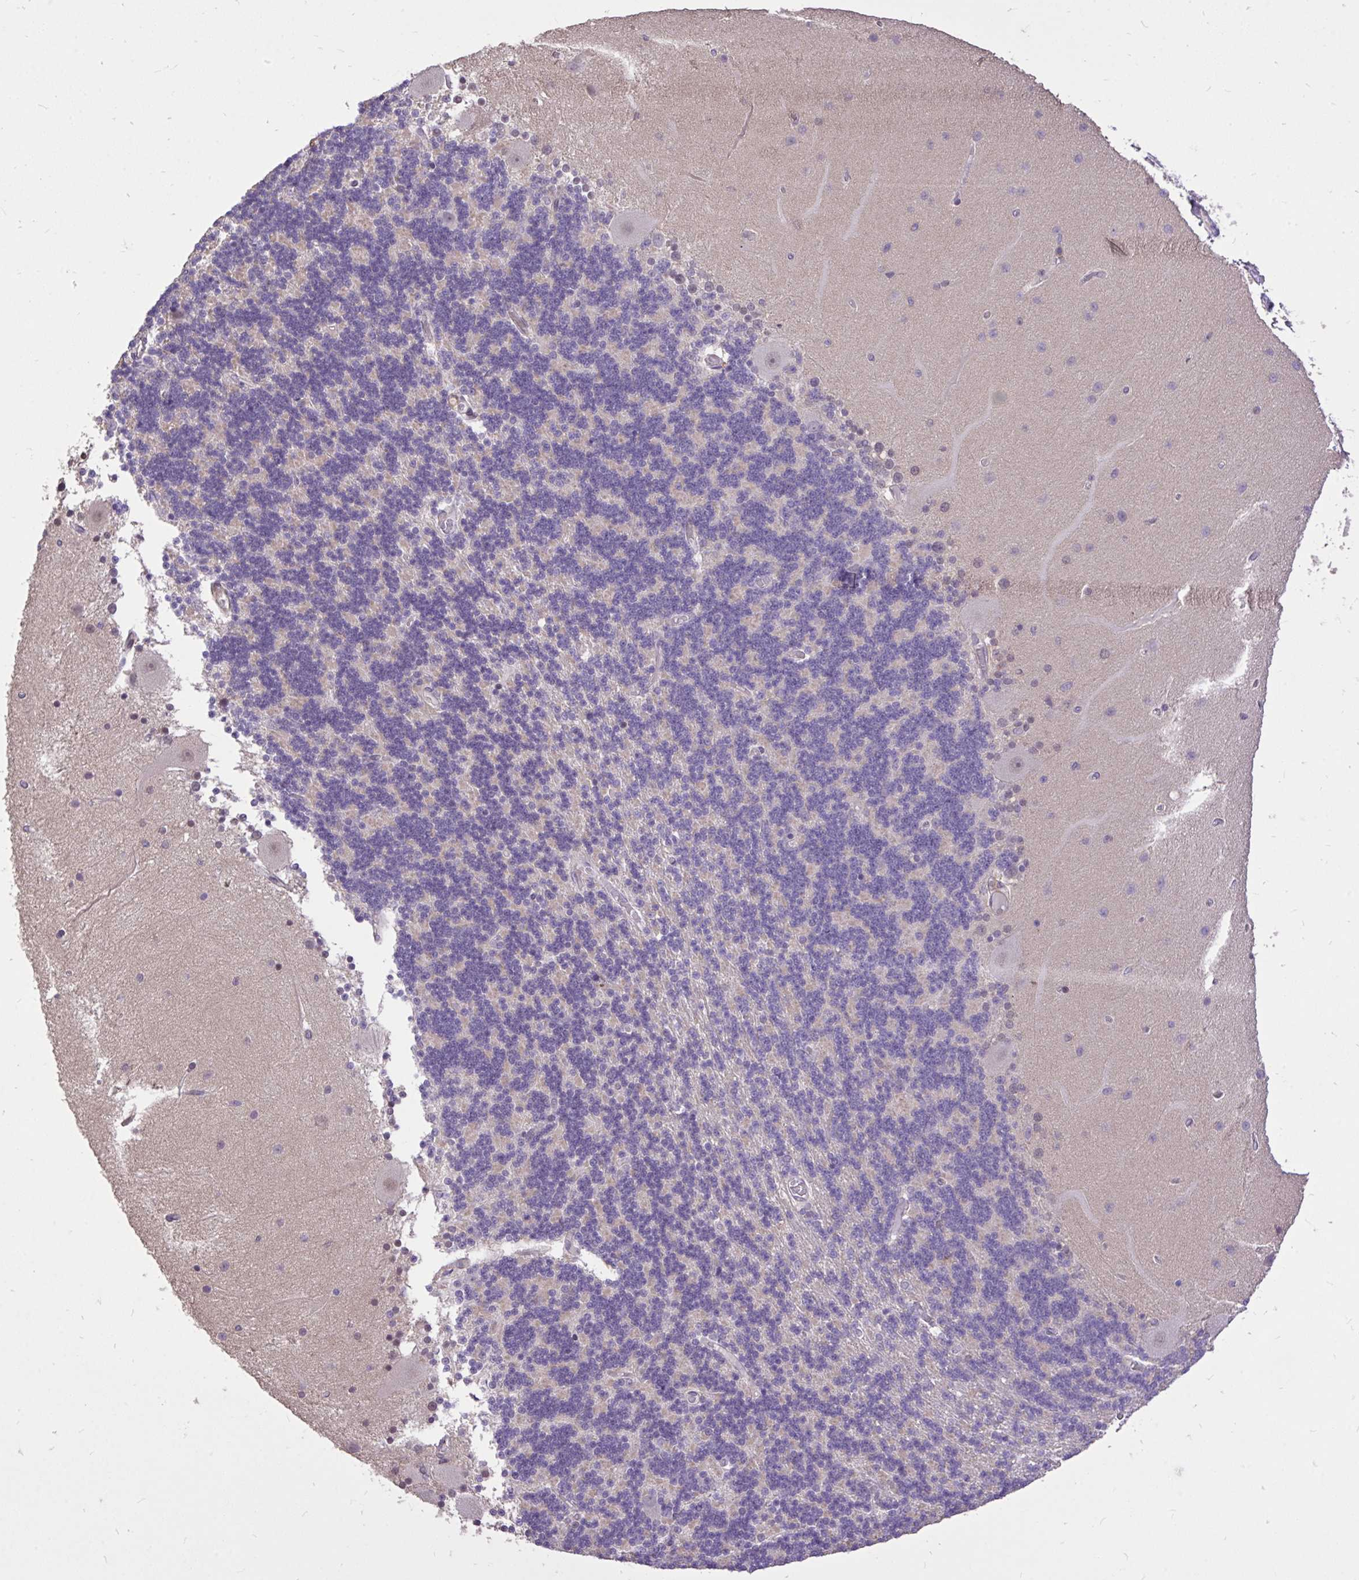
{"staining": {"intensity": "negative", "quantity": "none", "location": "none"}, "tissue": "cerebellum", "cell_type": "Cells in granular layer", "image_type": "normal", "snomed": [{"axis": "morphology", "description": "Normal tissue, NOS"}, {"axis": "topography", "description": "Cerebellum"}], "caption": "DAB immunohistochemical staining of benign human cerebellum shows no significant expression in cells in granular layer. (Brightfield microscopy of DAB (3,3'-diaminobenzidine) immunohistochemistry at high magnification).", "gene": "IGFL2", "patient": {"sex": "female", "age": 54}}